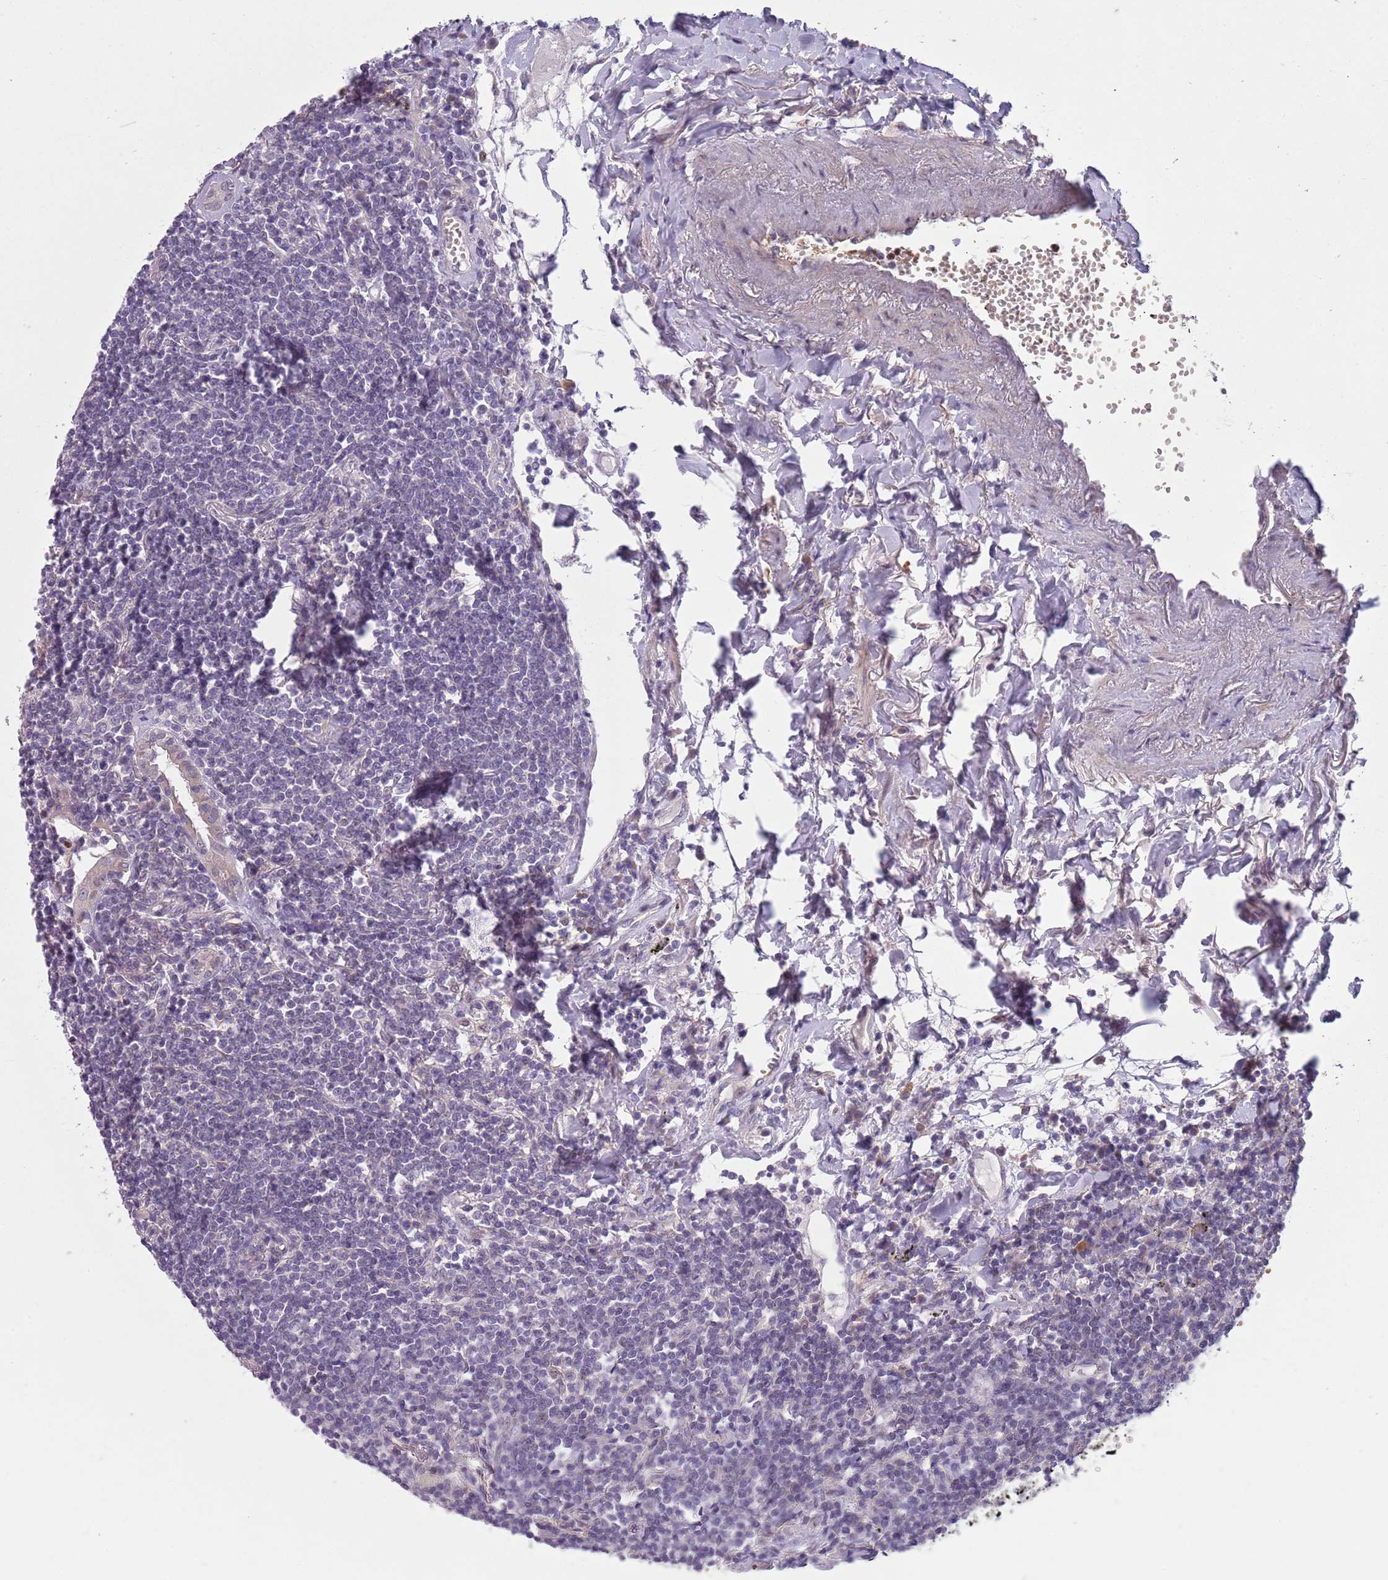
{"staining": {"intensity": "negative", "quantity": "none", "location": "none"}, "tissue": "lymphoma", "cell_type": "Tumor cells", "image_type": "cancer", "snomed": [{"axis": "morphology", "description": "Malignant lymphoma, non-Hodgkin's type, Low grade"}, {"axis": "topography", "description": "Lung"}], "caption": "The histopathology image shows no significant staining in tumor cells of lymphoma. Brightfield microscopy of immunohistochemistry (IHC) stained with DAB (3,3'-diaminobenzidine) (brown) and hematoxylin (blue), captured at high magnification.", "gene": "ADCY7", "patient": {"sex": "female", "age": 71}}